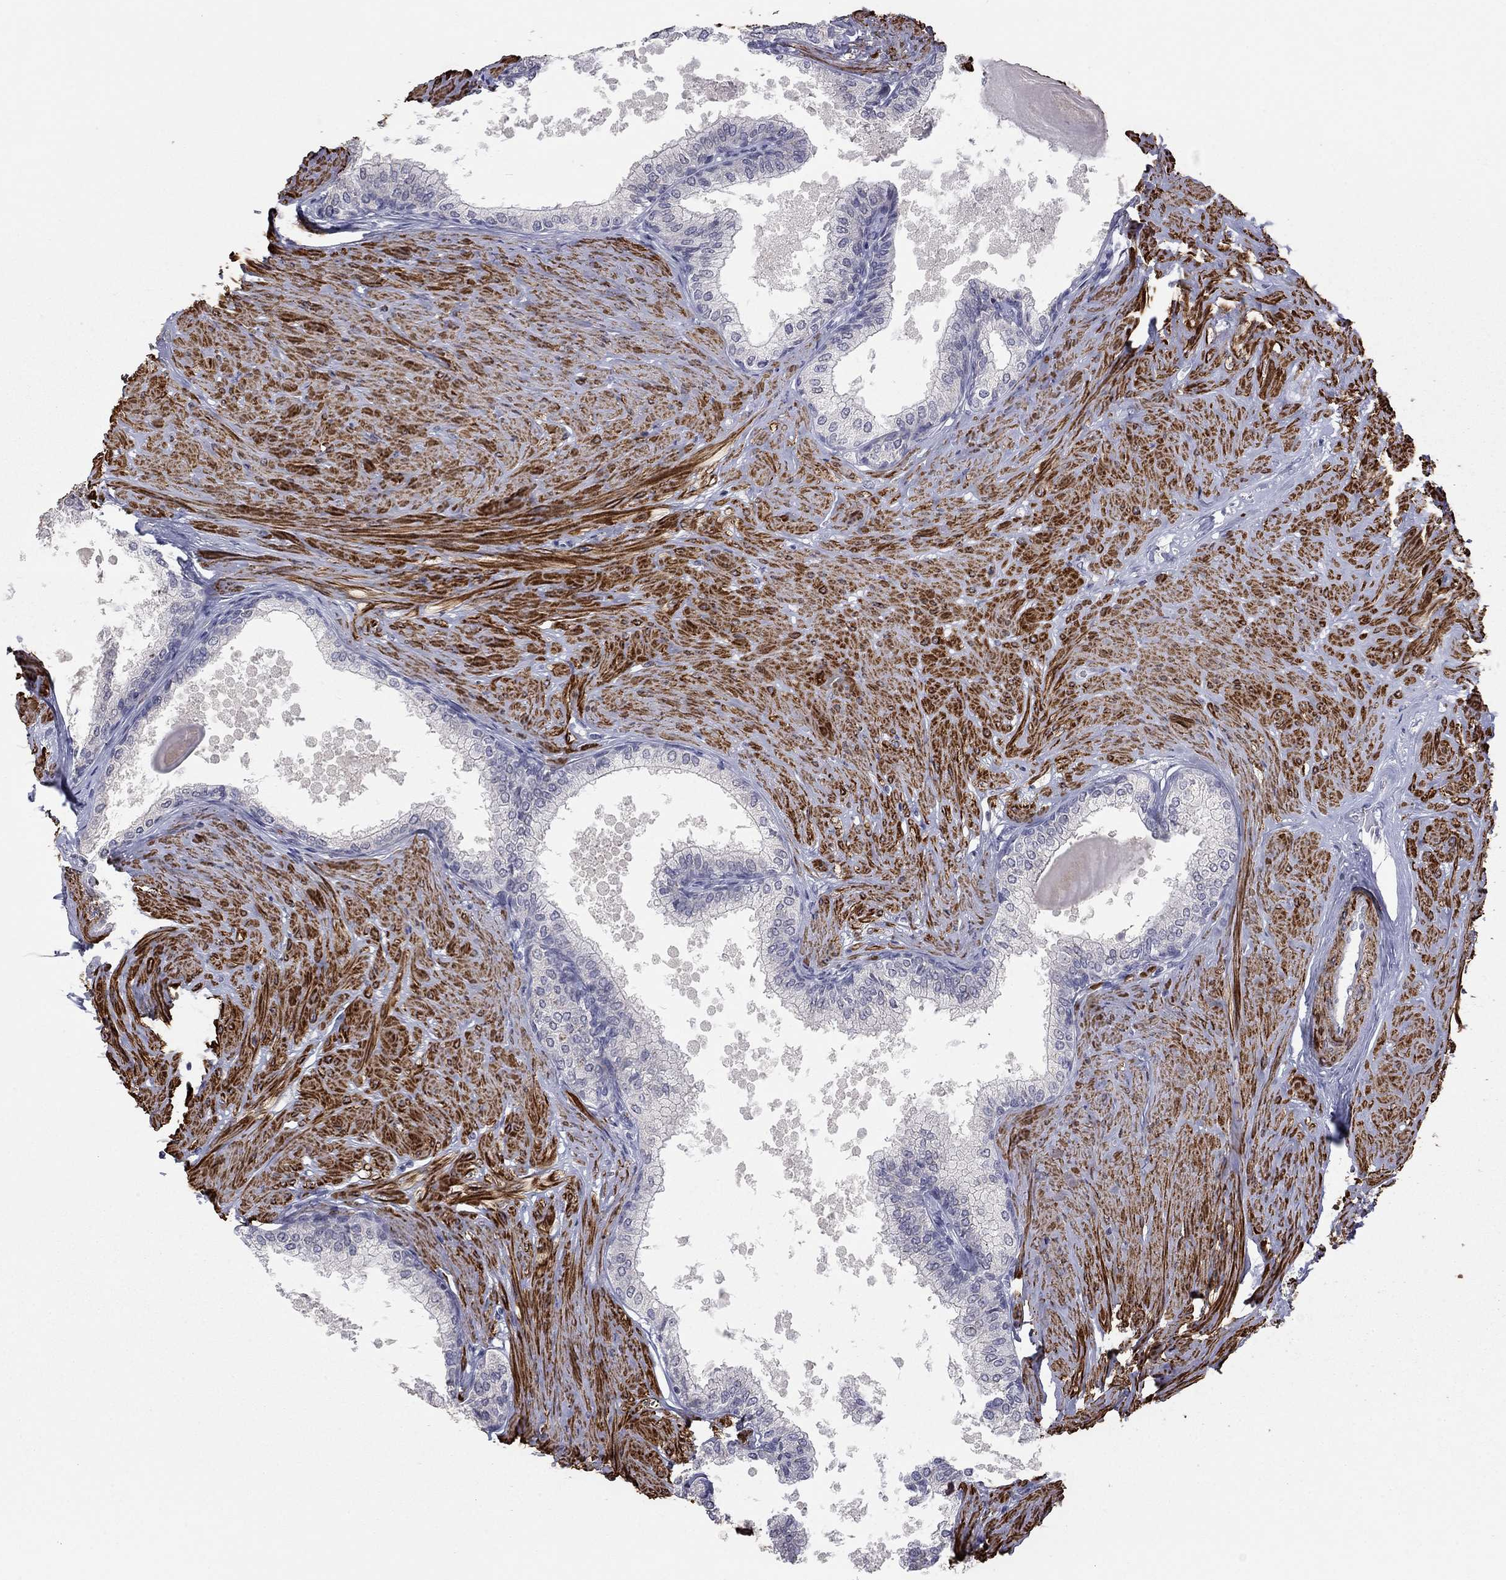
{"staining": {"intensity": "negative", "quantity": "none", "location": "none"}, "tissue": "prostate", "cell_type": "Glandular cells", "image_type": "normal", "snomed": [{"axis": "morphology", "description": "Normal tissue, NOS"}, {"axis": "topography", "description": "Prostate"}], "caption": "High power microscopy photomicrograph of an immunohistochemistry histopathology image of benign prostate, revealing no significant positivity in glandular cells. (Stains: DAB IHC with hematoxylin counter stain, Microscopy: brightfield microscopy at high magnification).", "gene": "IP6K3", "patient": {"sex": "male", "age": 63}}